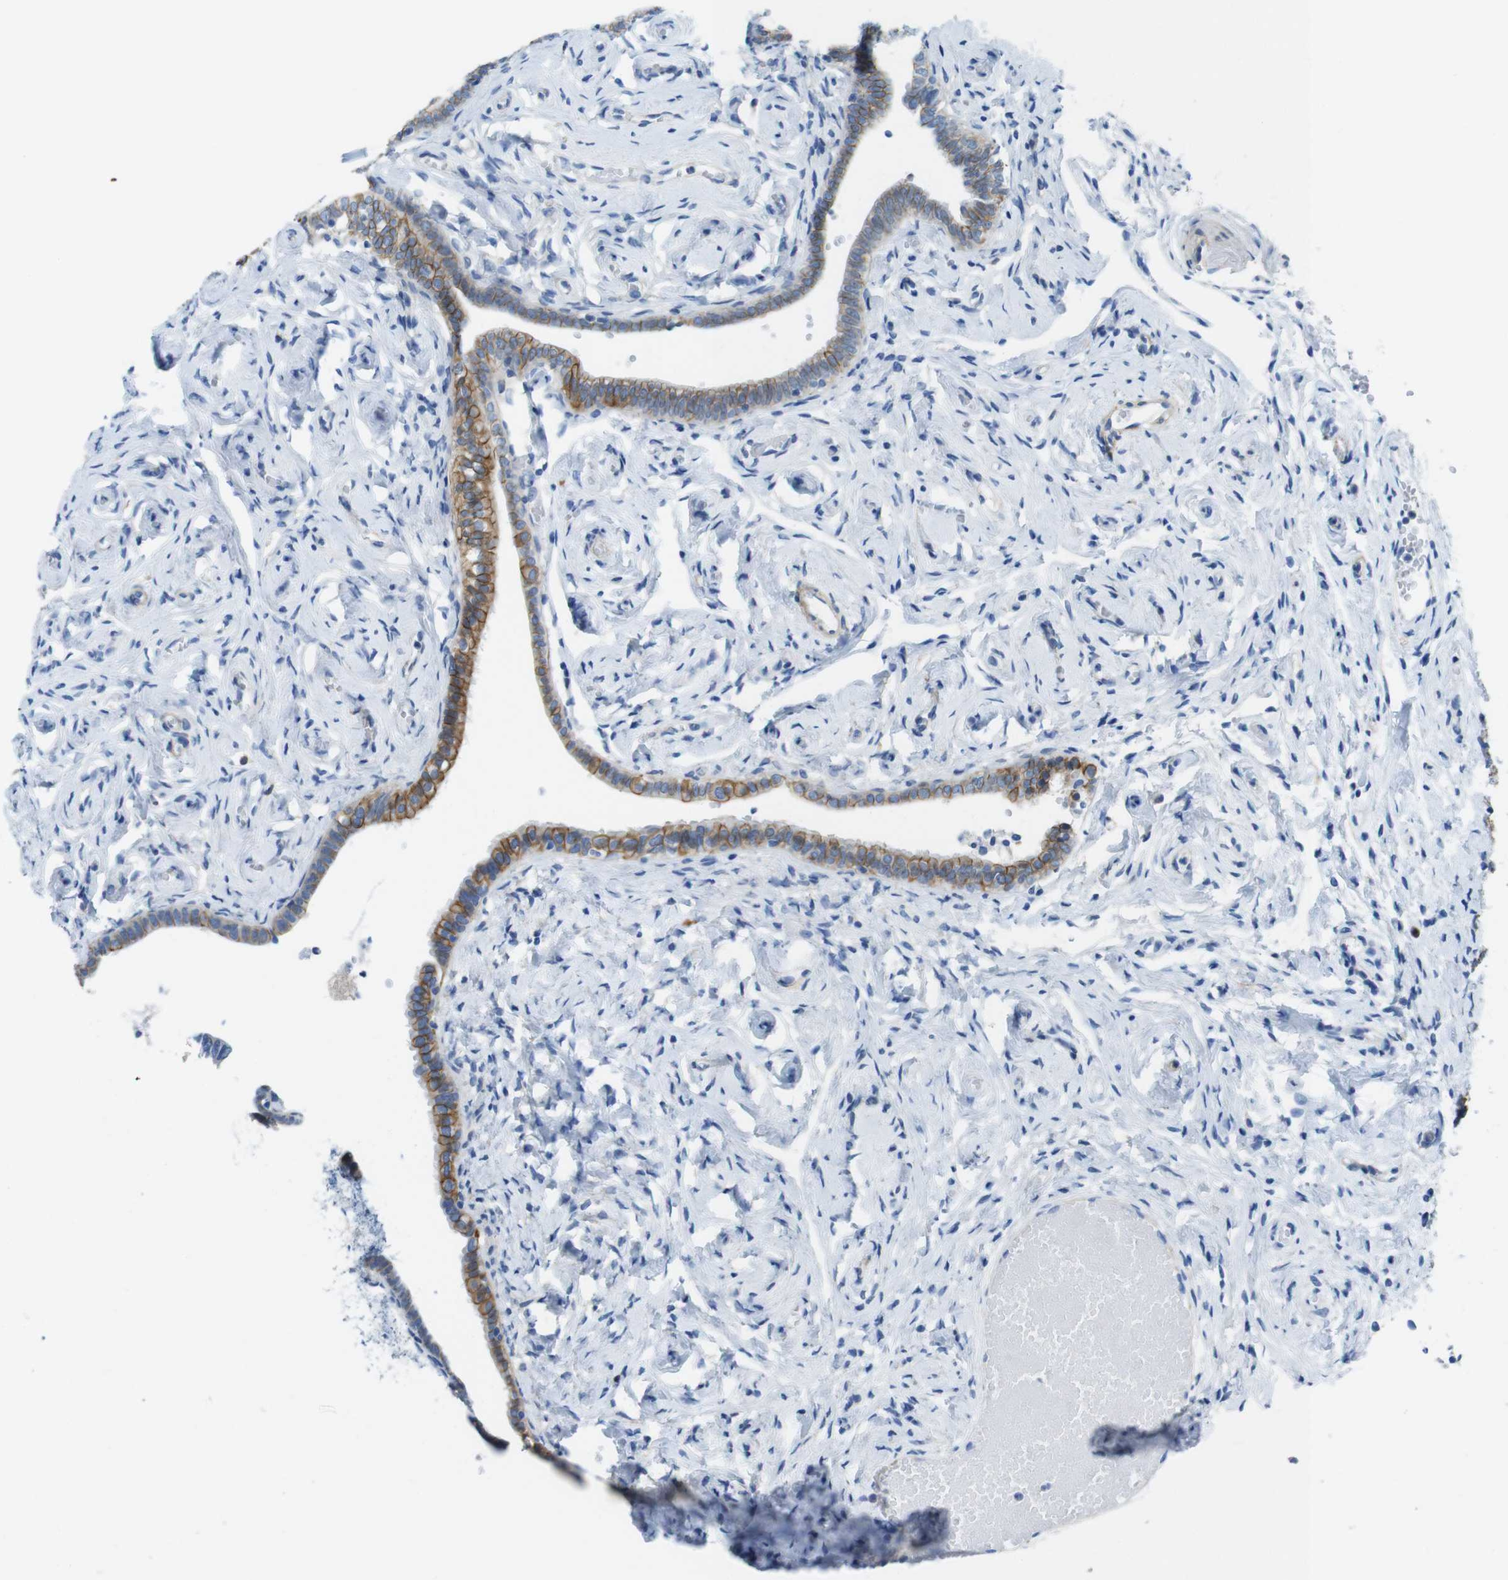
{"staining": {"intensity": "moderate", "quantity": ">75%", "location": "cytoplasmic/membranous"}, "tissue": "fallopian tube", "cell_type": "Glandular cells", "image_type": "normal", "snomed": [{"axis": "morphology", "description": "Normal tissue, NOS"}, {"axis": "topography", "description": "Fallopian tube"}], "caption": "This histopathology image shows immunohistochemistry (IHC) staining of unremarkable fallopian tube, with medium moderate cytoplasmic/membranous staining in about >75% of glandular cells.", "gene": "CLMN", "patient": {"sex": "female", "age": 71}}